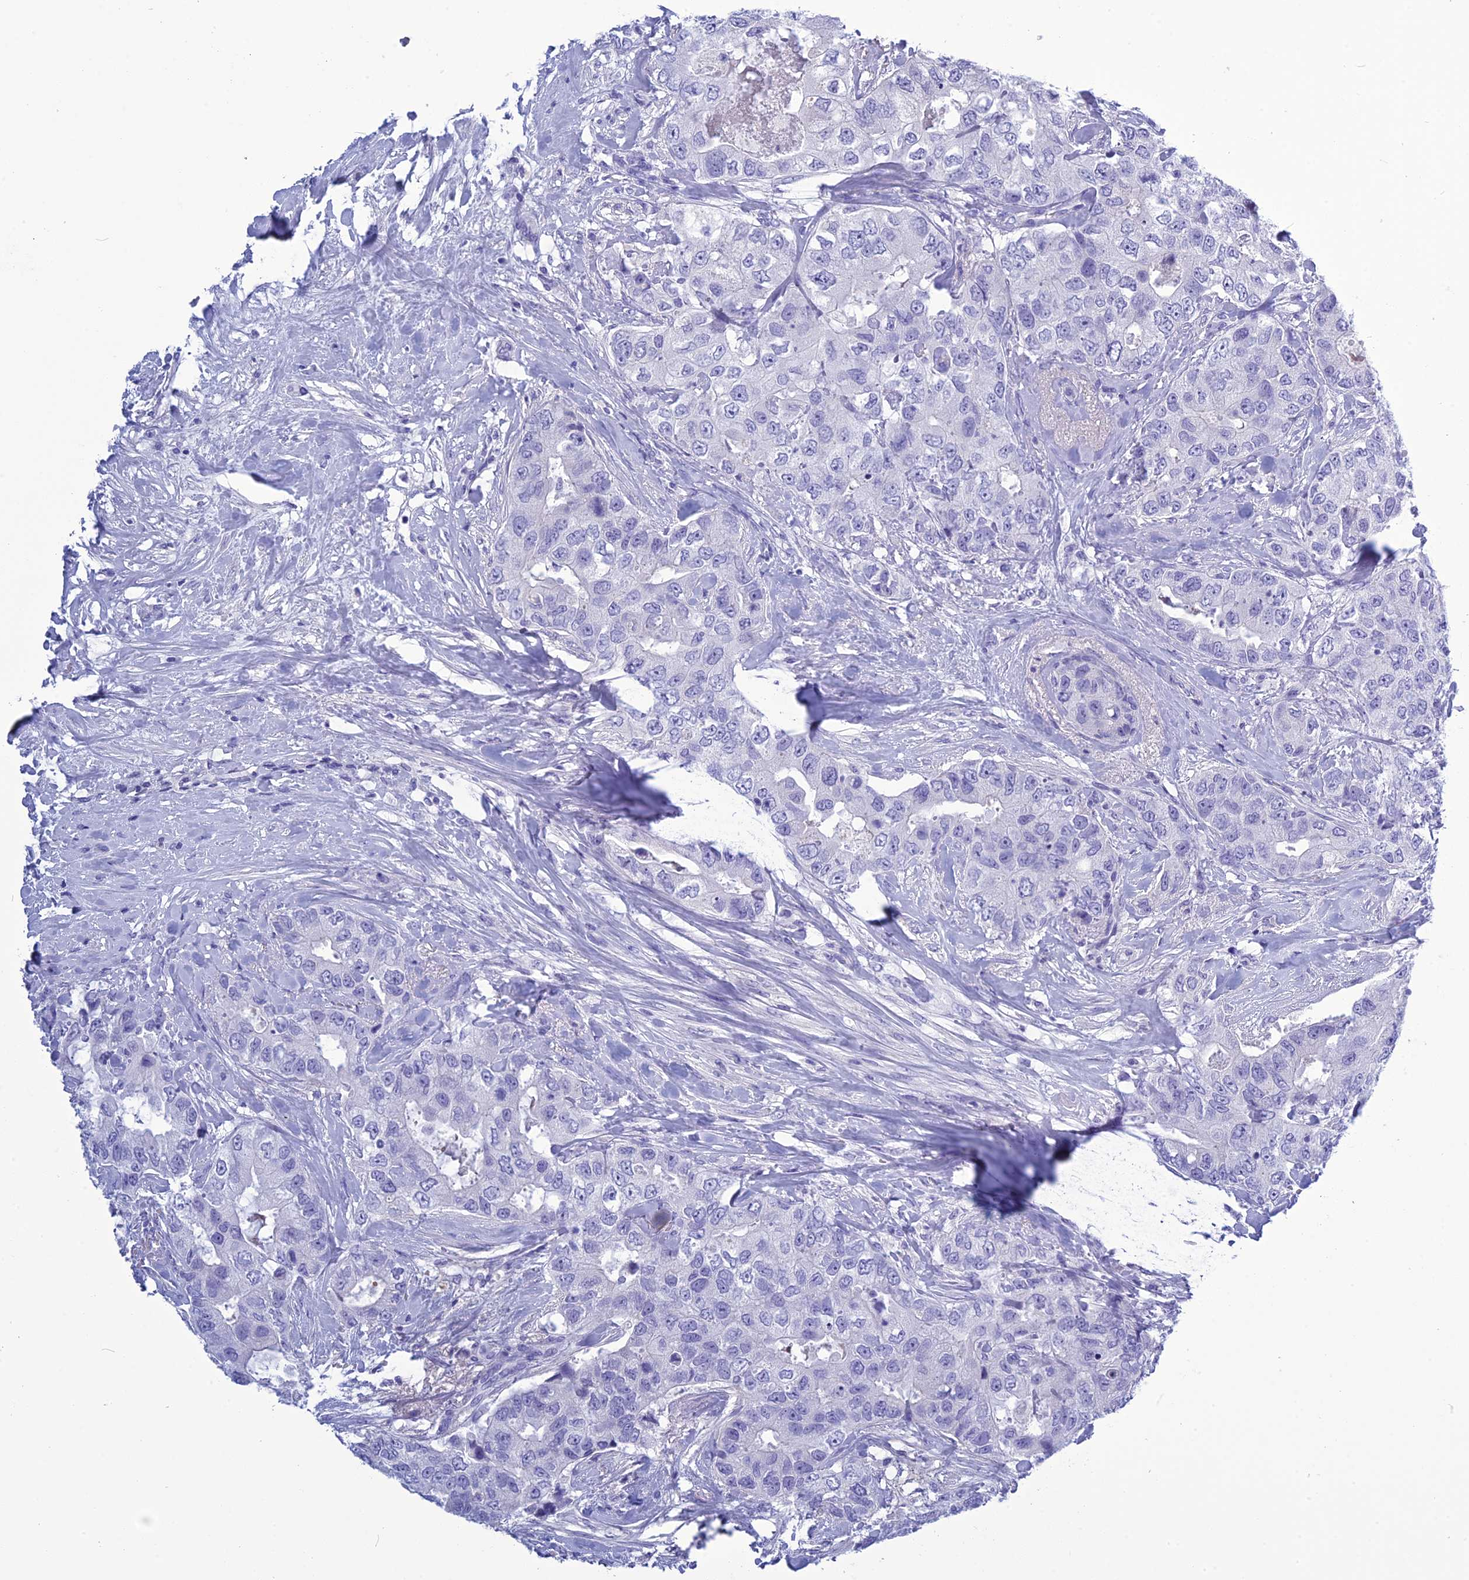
{"staining": {"intensity": "negative", "quantity": "none", "location": "none"}, "tissue": "breast cancer", "cell_type": "Tumor cells", "image_type": "cancer", "snomed": [{"axis": "morphology", "description": "Duct carcinoma"}, {"axis": "topography", "description": "Breast"}], "caption": "There is no significant expression in tumor cells of breast intraductal carcinoma.", "gene": "BBS2", "patient": {"sex": "female", "age": 62}}